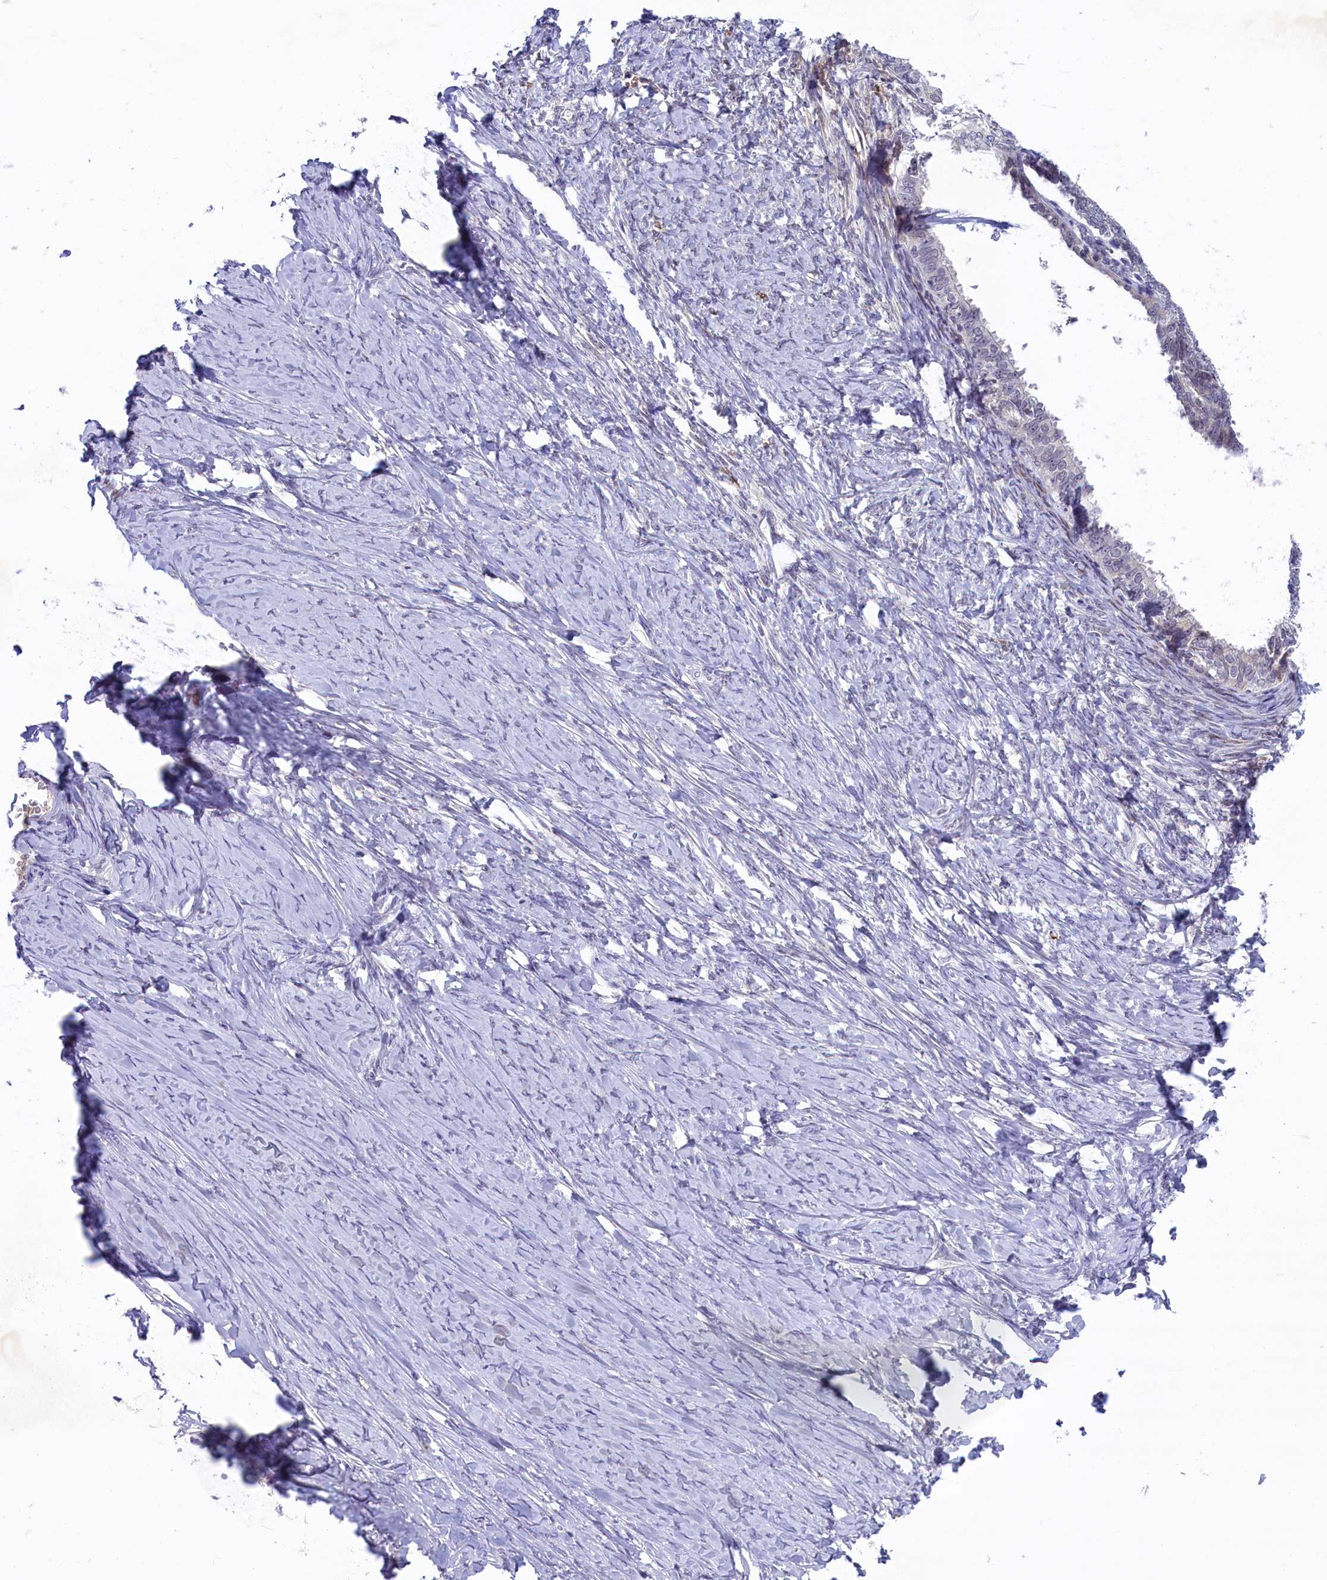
{"staining": {"intensity": "negative", "quantity": "none", "location": "none"}, "tissue": "ovarian cancer", "cell_type": "Tumor cells", "image_type": "cancer", "snomed": [{"axis": "morphology", "description": "Cystadenocarcinoma, serous, NOS"}, {"axis": "topography", "description": "Ovary"}], "caption": "Tumor cells are negative for protein expression in human ovarian cancer.", "gene": "CRAMP1", "patient": {"sex": "female", "age": 79}}